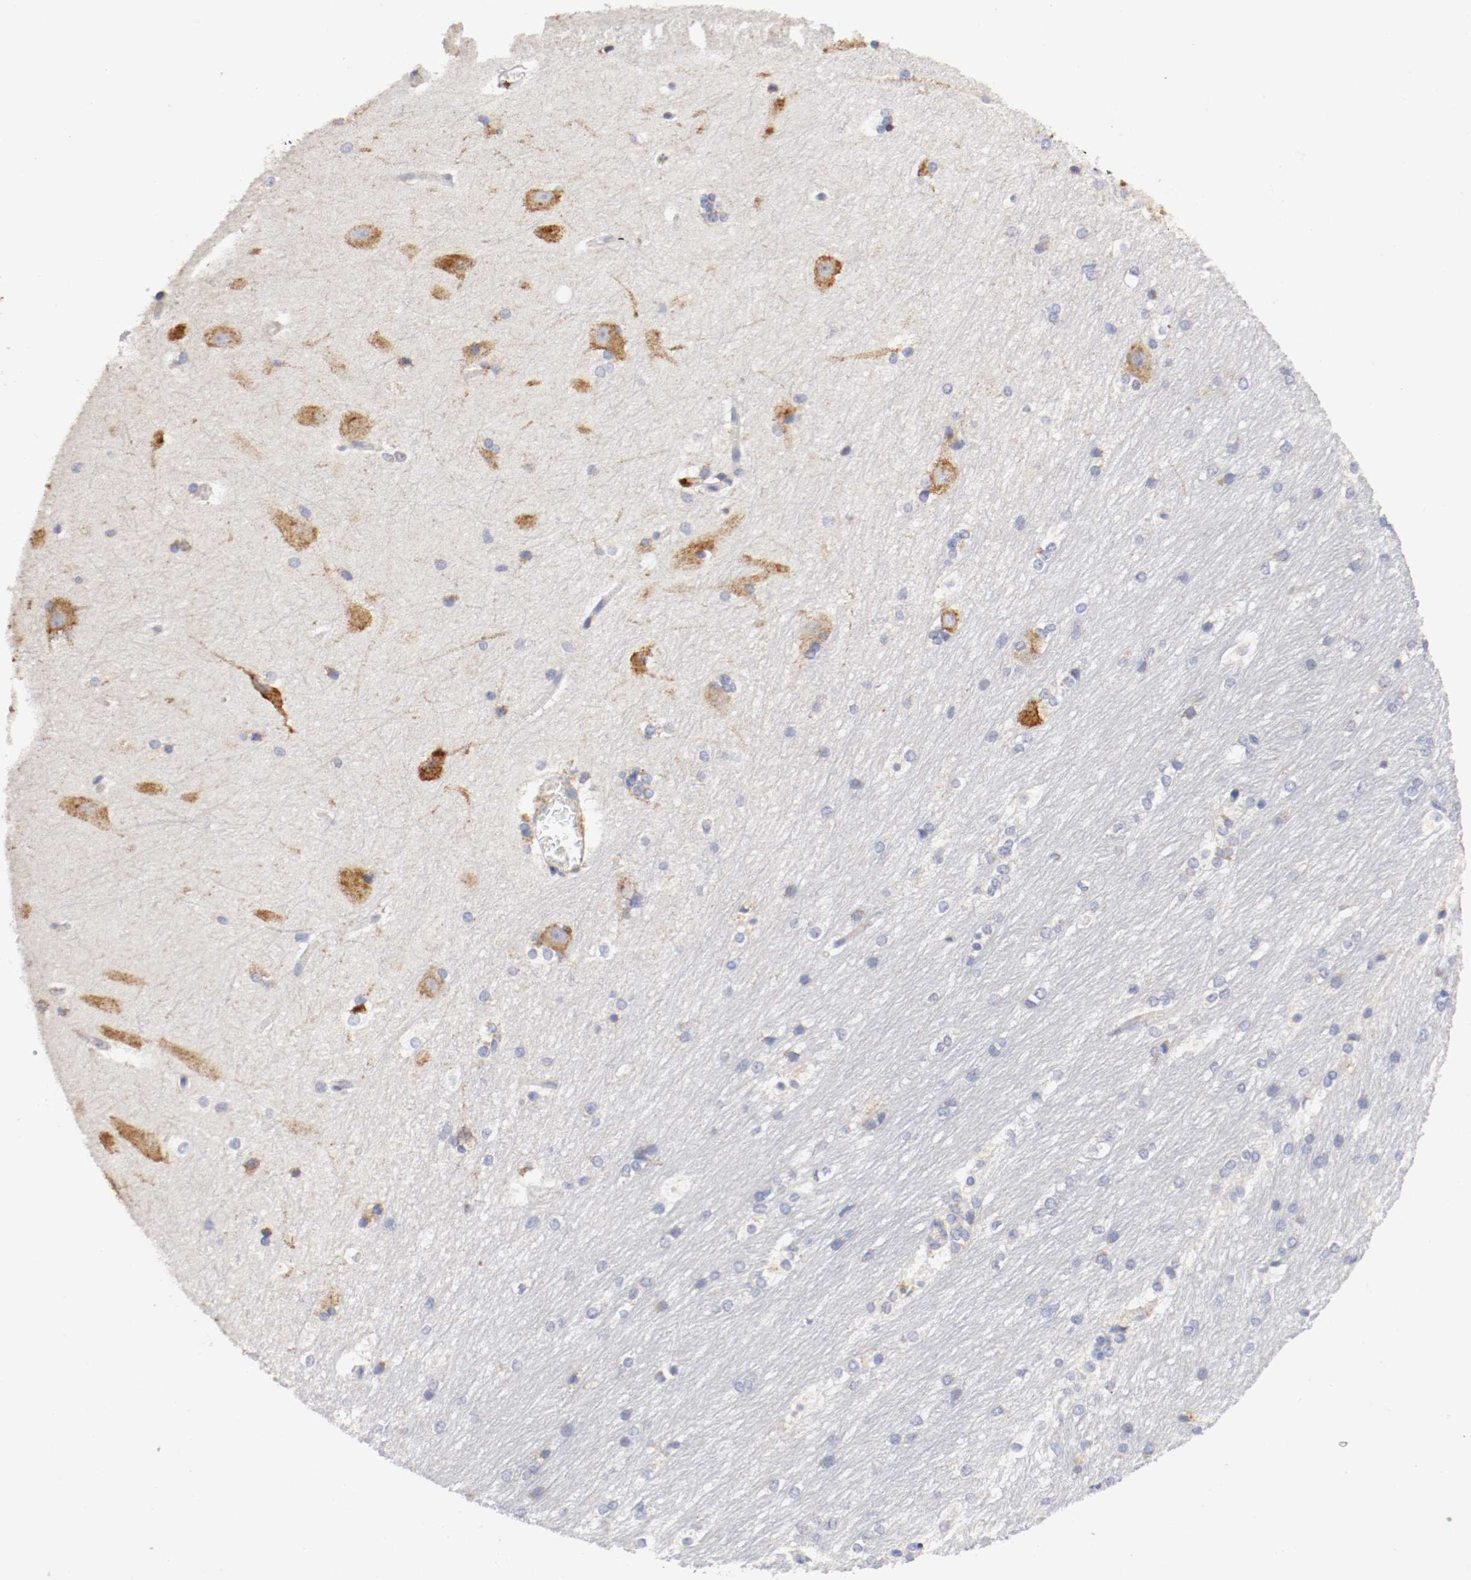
{"staining": {"intensity": "negative", "quantity": "none", "location": "none"}, "tissue": "hippocampus", "cell_type": "Glial cells", "image_type": "normal", "snomed": [{"axis": "morphology", "description": "Normal tissue, NOS"}, {"axis": "topography", "description": "Hippocampus"}], "caption": "This is a photomicrograph of immunohistochemistry staining of benign hippocampus, which shows no staining in glial cells.", "gene": "TRAF2", "patient": {"sex": "female", "age": 19}}